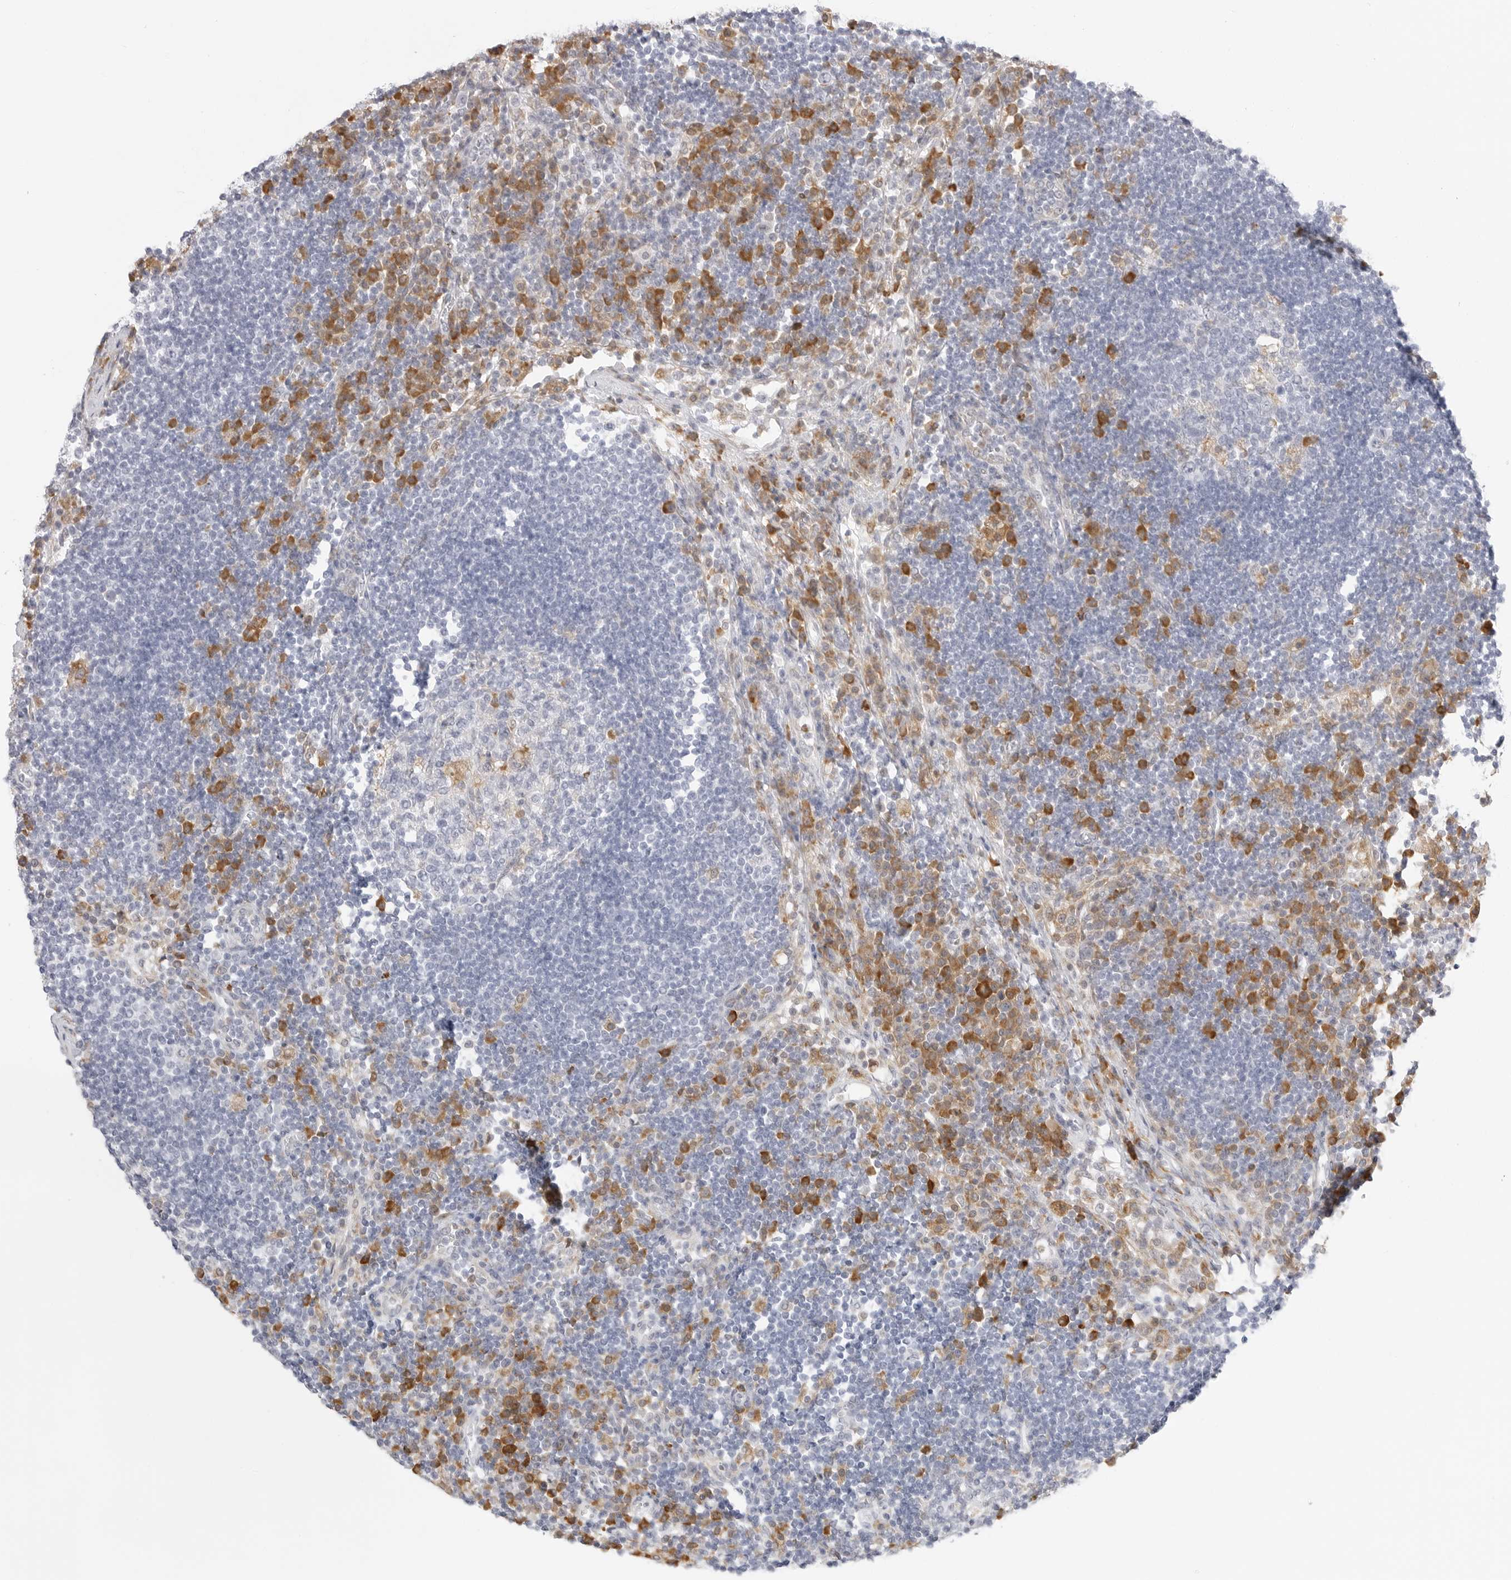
{"staining": {"intensity": "weak", "quantity": "<25%", "location": "cytoplasmic/membranous"}, "tissue": "lymph node", "cell_type": "Germinal center cells", "image_type": "normal", "snomed": [{"axis": "morphology", "description": "Normal tissue, NOS"}, {"axis": "topography", "description": "Lymph node"}], "caption": "This is an immunohistochemistry (IHC) image of normal human lymph node. There is no positivity in germinal center cells.", "gene": "THEM4", "patient": {"sex": "female", "age": 53}}